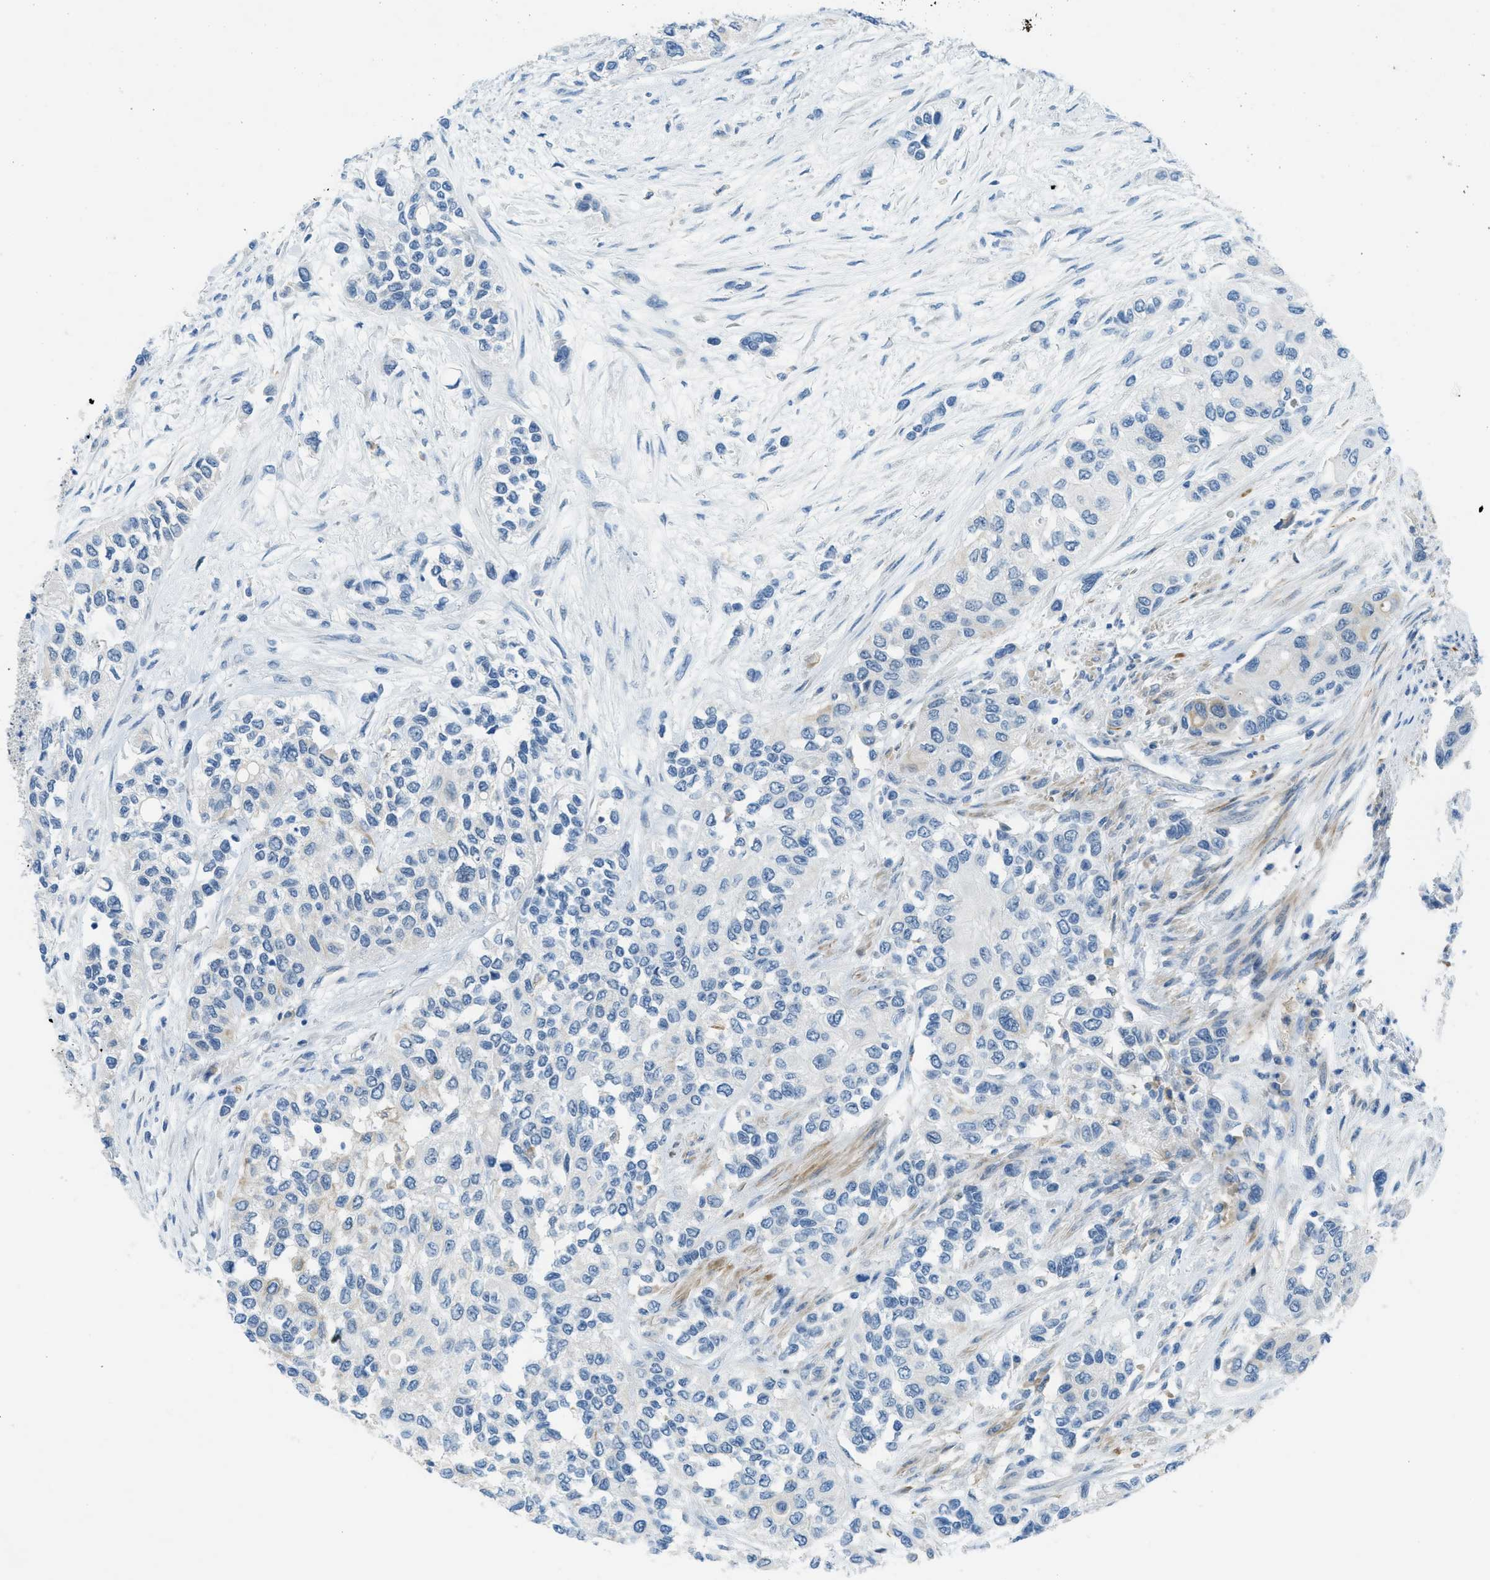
{"staining": {"intensity": "negative", "quantity": "none", "location": "none"}, "tissue": "urothelial cancer", "cell_type": "Tumor cells", "image_type": "cancer", "snomed": [{"axis": "morphology", "description": "Urothelial carcinoma, High grade"}, {"axis": "topography", "description": "Urinary bladder"}], "caption": "This is an immunohistochemistry (IHC) image of high-grade urothelial carcinoma. There is no staining in tumor cells.", "gene": "KLHL8", "patient": {"sex": "female", "age": 56}}